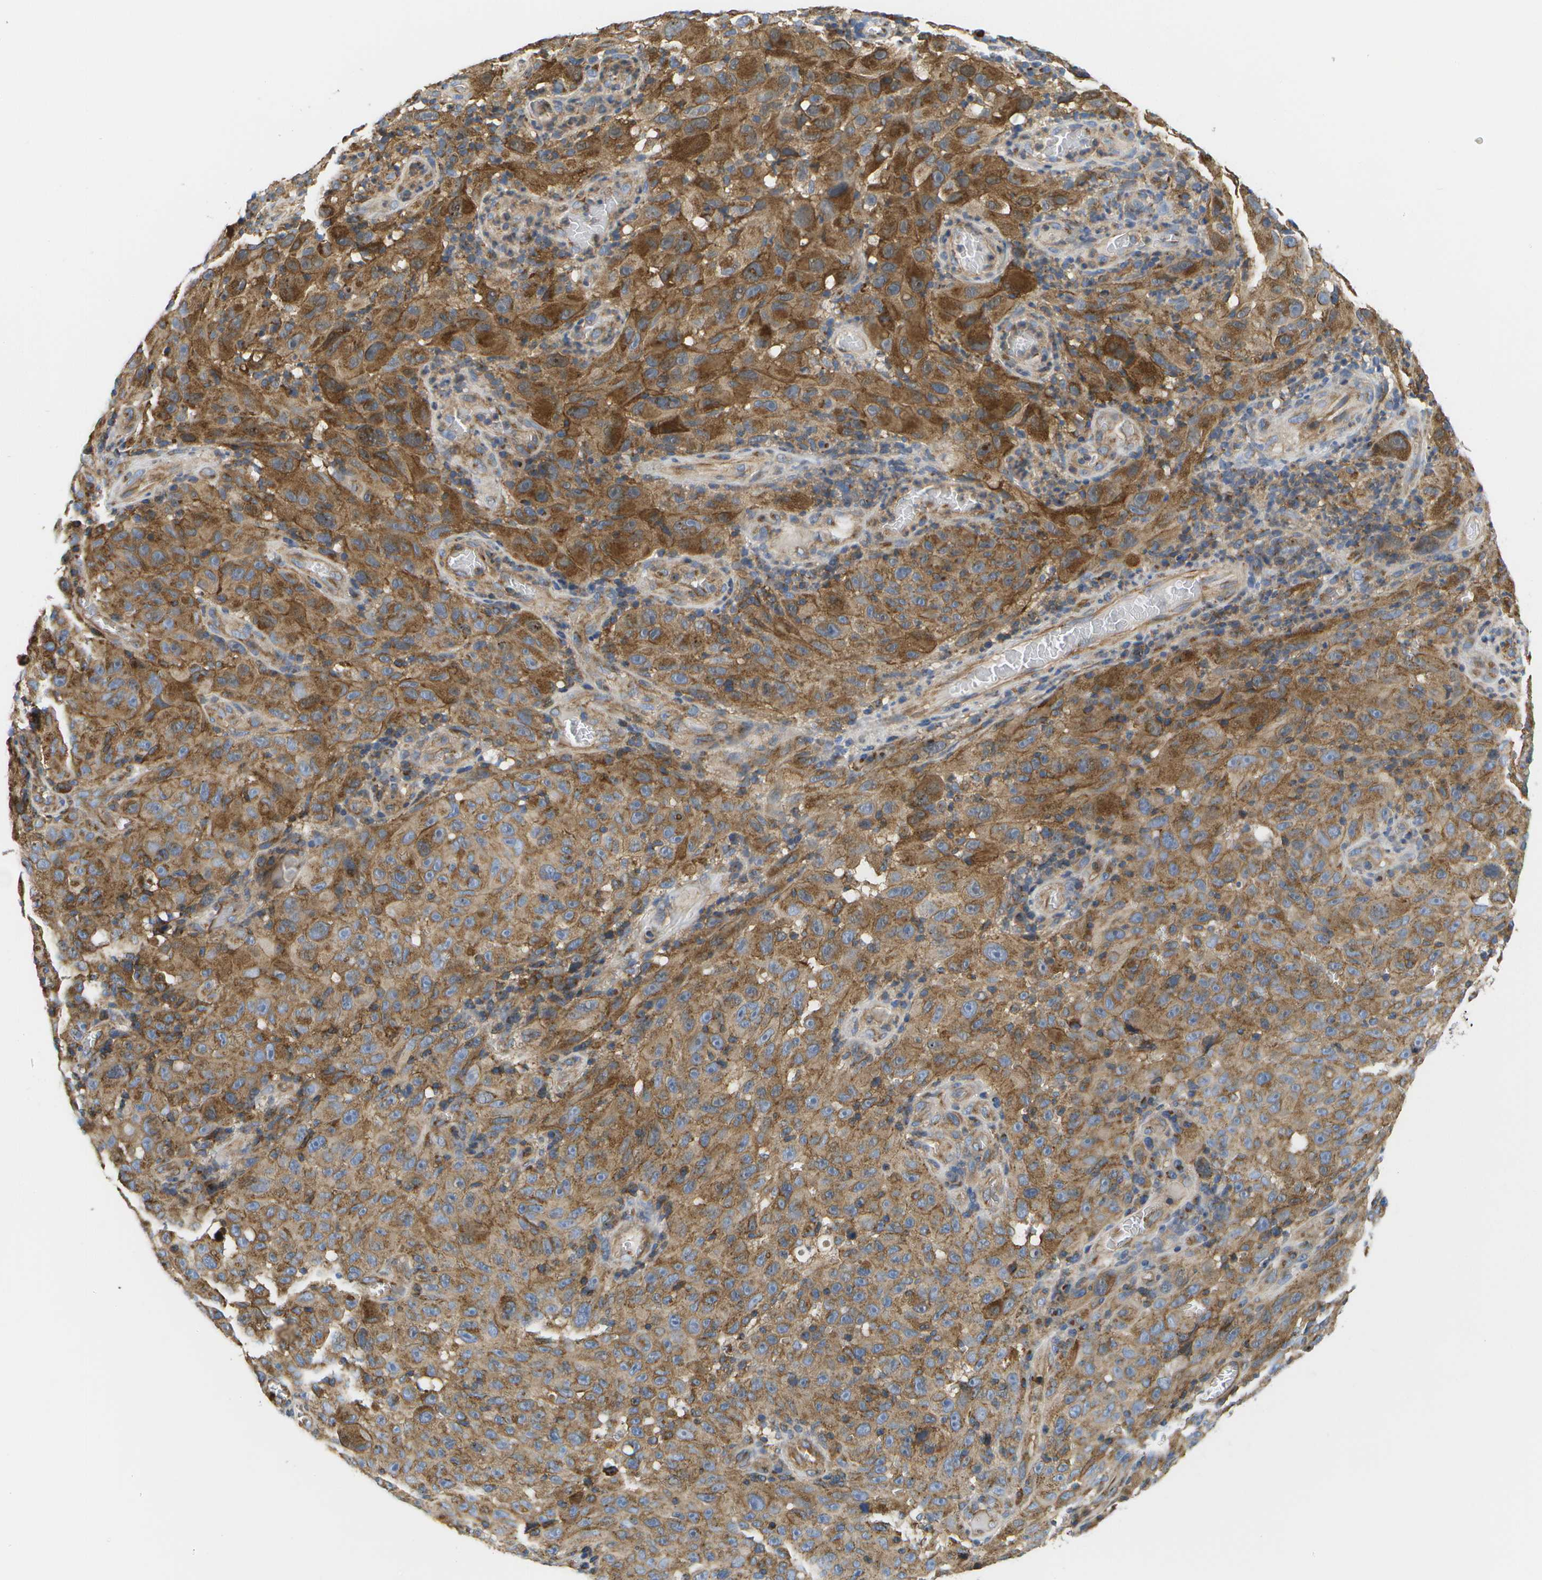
{"staining": {"intensity": "moderate", "quantity": ">75%", "location": "cytoplasmic/membranous"}, "tissue": "melanoma", "cell_type": "Tumor cells", "image_type": "cancer", "snomed": [{"axis": "morphology", "description": "Malignant melanoma, NOS"}, {"axis": "topography", "description": "Skin"}], "caption": "Immunohistochemical staining of melanoma shows moderate cytoplasmic/membranous protein staining in approximately >75% of tumor cells.", "gene": "BST2", "patient": {"sex": "female", "age": 82}}